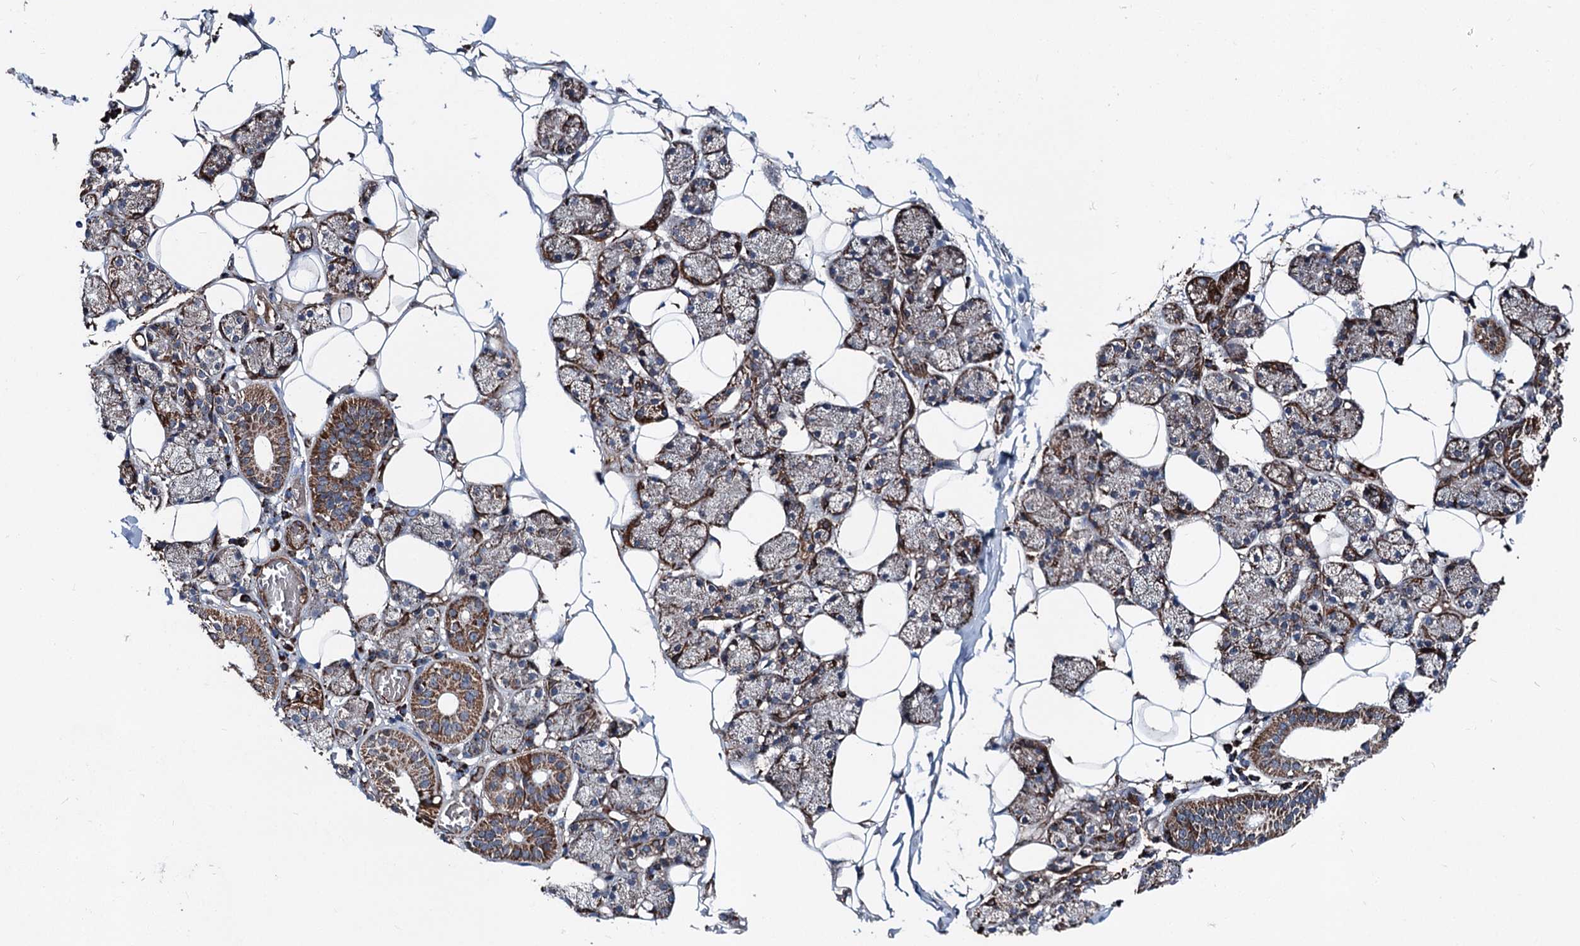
{"staining": {"intensity": "strong", "quantity": "<25%", "location": "cytoplasmic/membranous"}, "tissue": "salivary gland", "cell_type": "Glandular cells", "image_type": "normal", "snomed": [{"axis": "morphology", "description": "Normal tissue, NOS"}, {"axis": "topography", "description": "Salivary gland"}], "caption": "High-magnification brightfield microscopy of unremarkable salivary gland stained with DAB (brown) and counterstained with hematoxylin (blue). glandular cells exhibit strong cytoplasmic/membranous expression is present in approximately<25% of cells.", "gene": "DDIAS", "patient": {"sex": "female", "age": 33}}